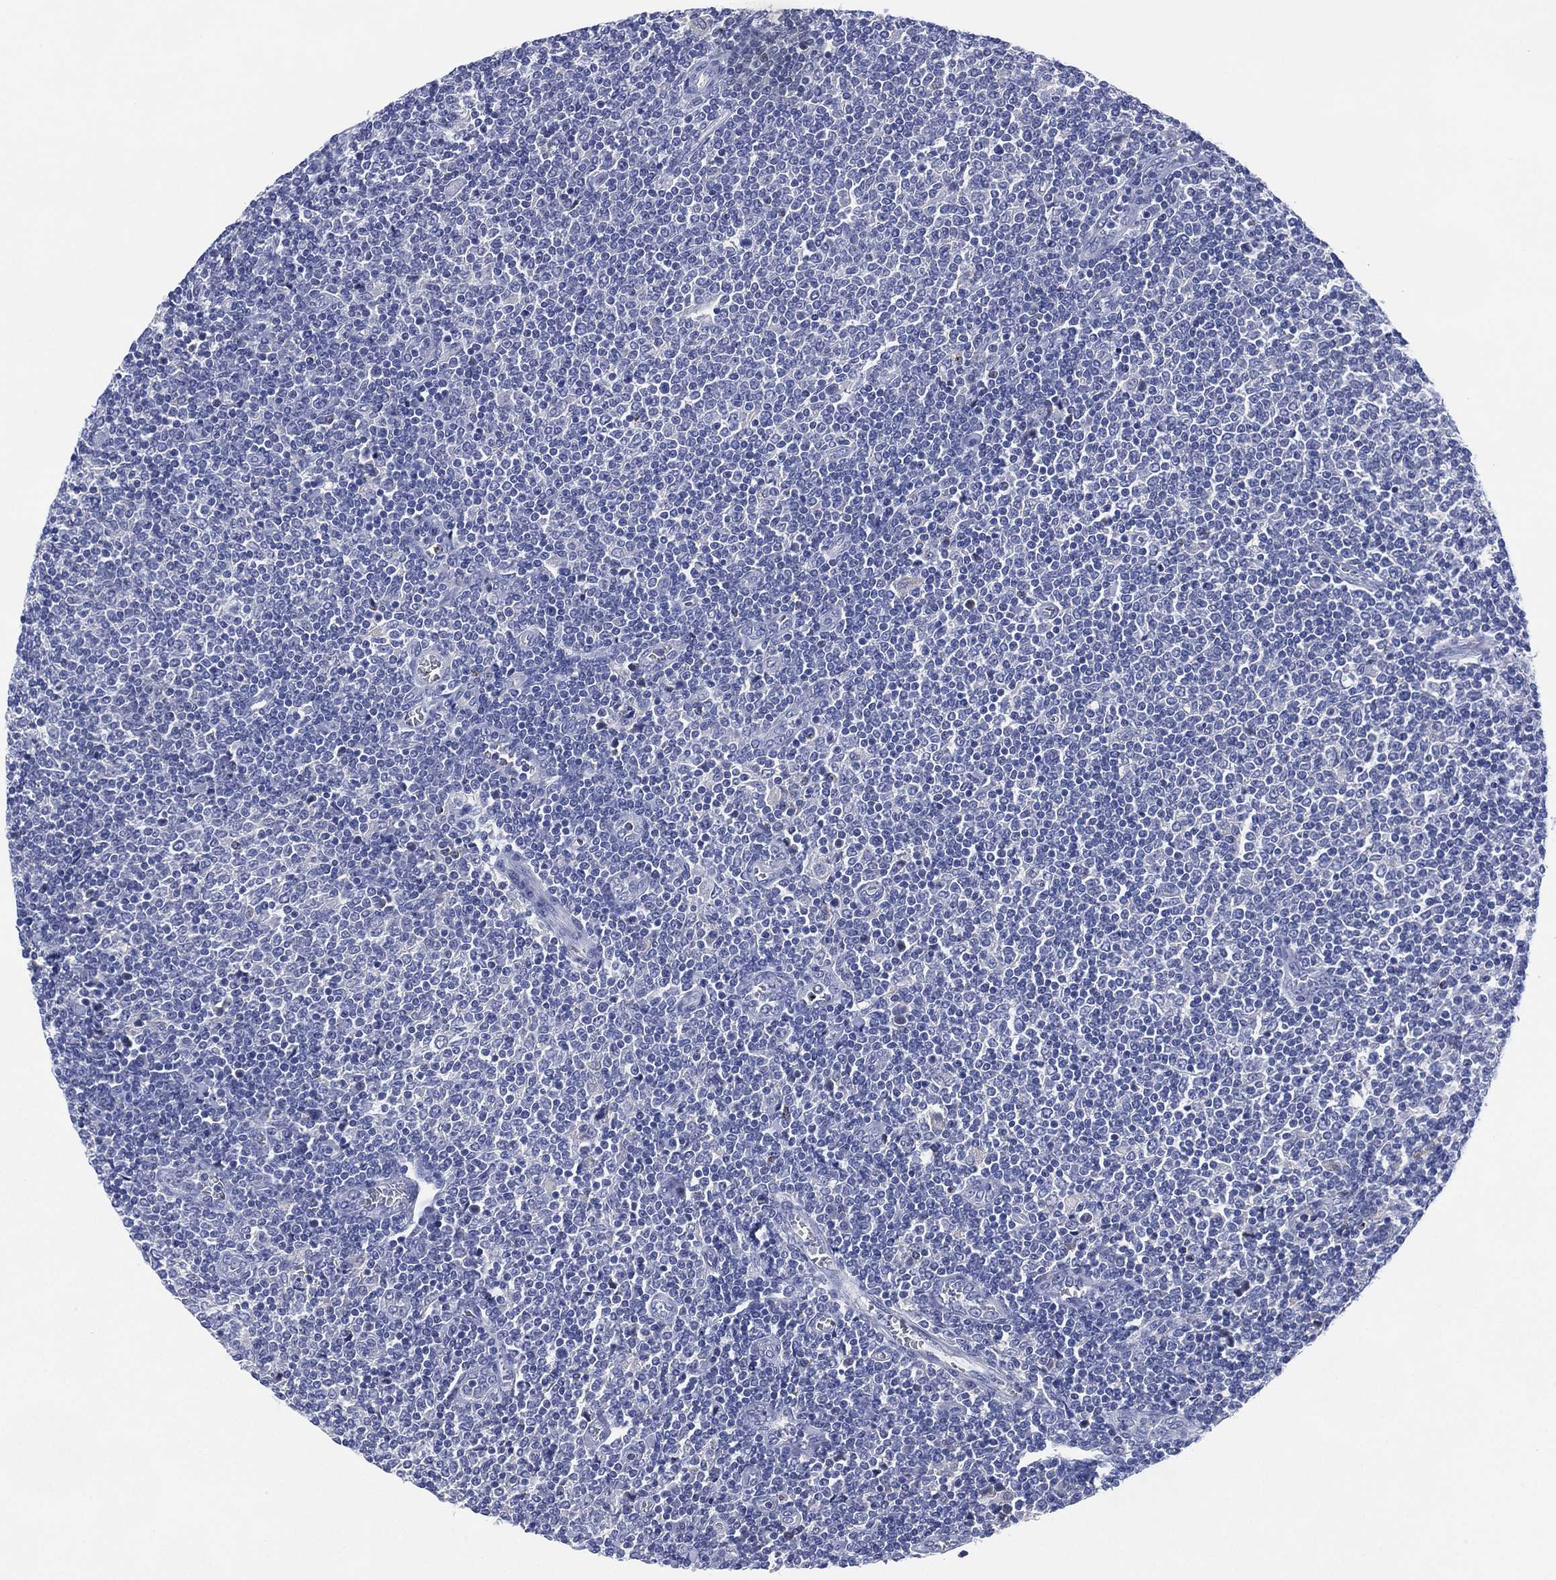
{"staining": {"intensity": "negative", "quantity": "none", "location": "none"}, "tissue": "lymphoma", "cell_type": "Tumor cells", "image_type": "cancer", "snomed": [{"axis": "morphology", "description": "Malignant lymphoma, non-Hodgkin's type, Low grade"}, {"axis": "topography", "description": "Lymph node"}], "caption": "IHC photomicrograph of low-grade malignant lymphoma, non-Hodgkin's type stained for a protein (brown), which exhibits no expression in tumor cells.", "gene": "CHRNA3", "patient": {"sex": "male", "age": 52}}